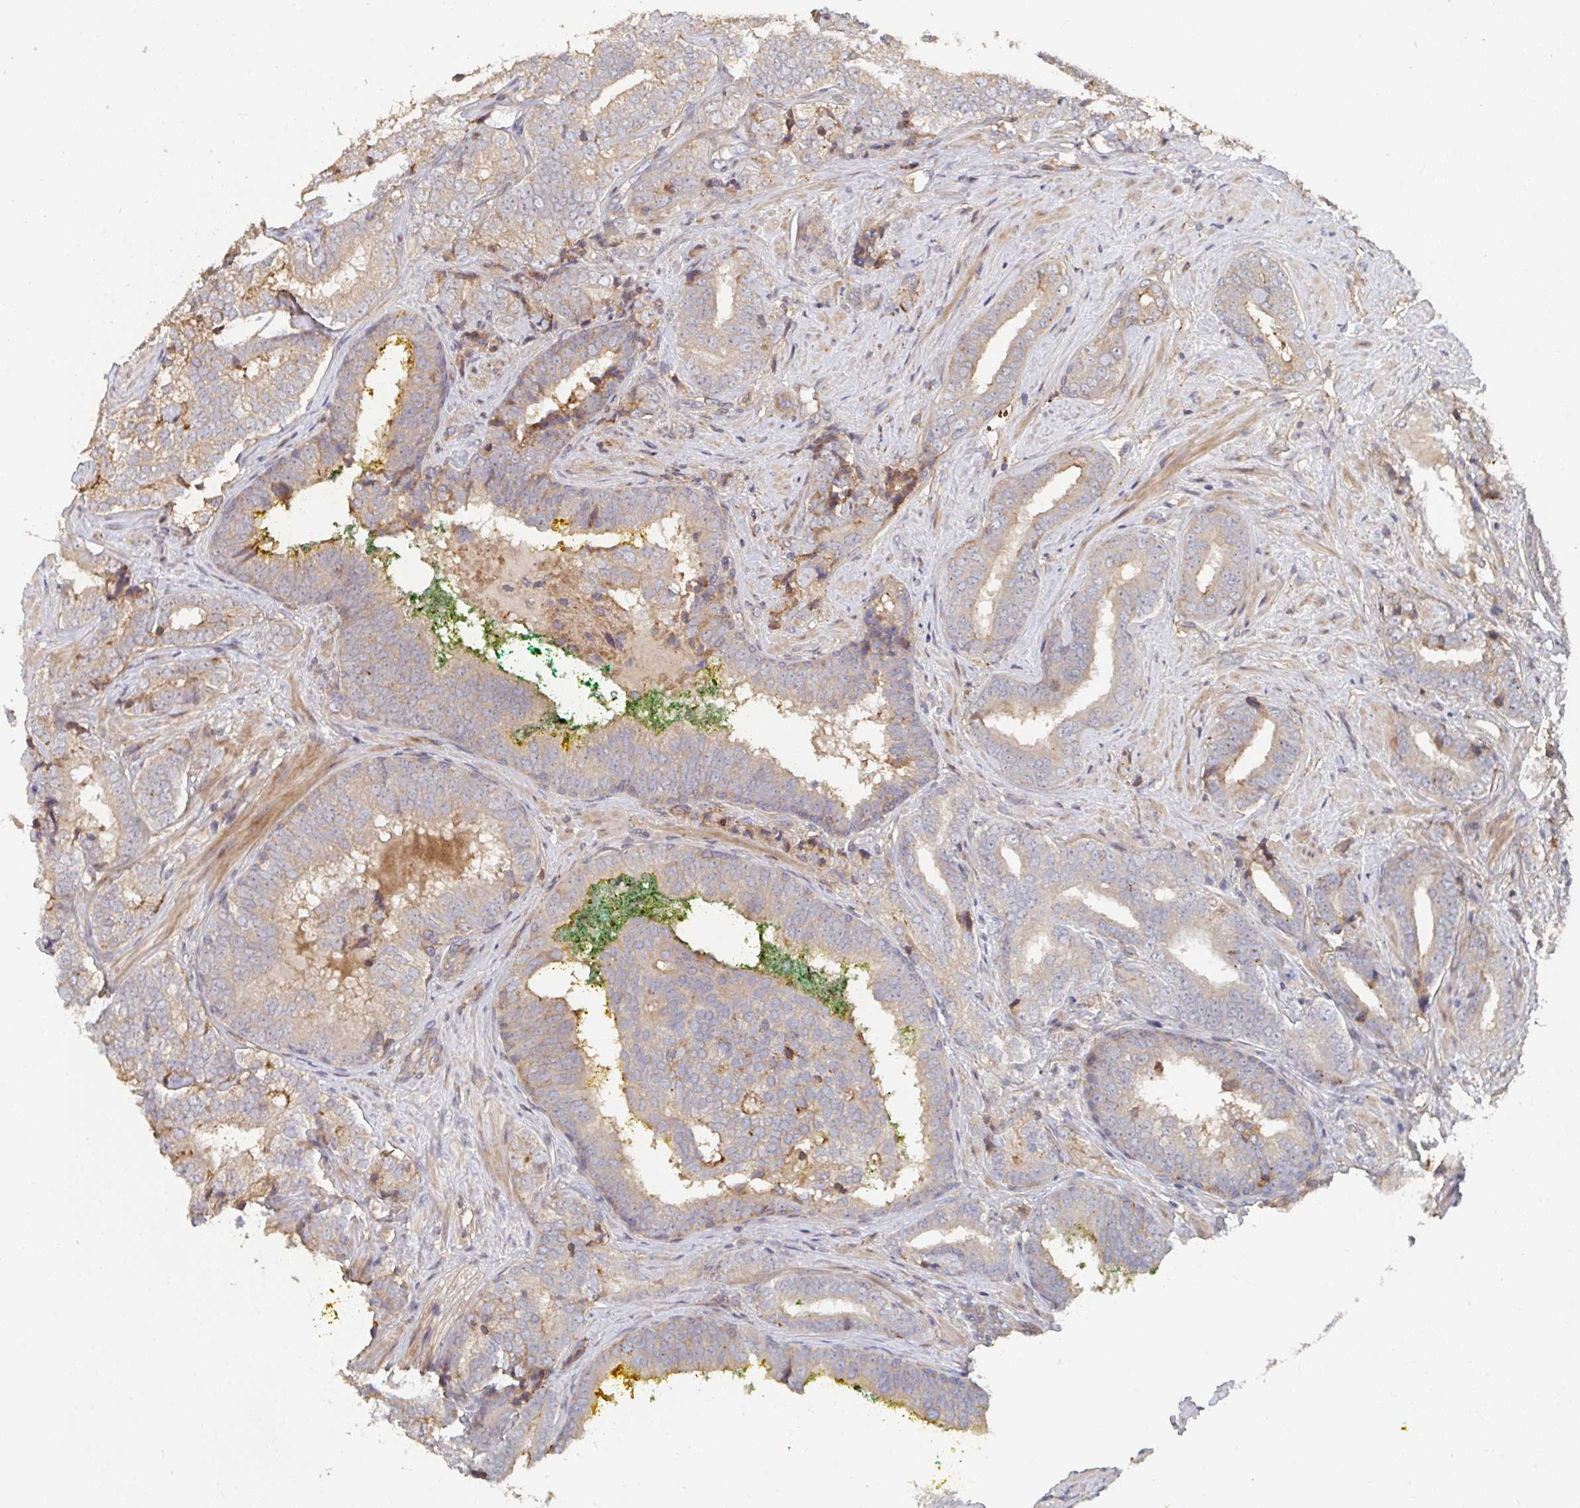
{"staining": {"intensity": "weak", "quantity": "<25%", "location": "cytoplasmic/membranous"}, "tissue": "prostate cancer", "cell_type": "Tumor cells", "image_type": "cancer", "snomed": [{"axis": "morphology", "description": "Adenocarcinoma, High grade"}, {"axis": "topography", "description": "Prostate"}], "caption": "Micrograph shows no protein staining in tumor cells of adenocarcinoma (high-grade) (prostate) tissue. Brightfield microscopy of immunohistochemistry (IHC) stained with DAB (brown) and hematoxylin (blue), captured at high magnification.", "gene": "PTEN", "patient": {"sex": "male", "age": 72}}